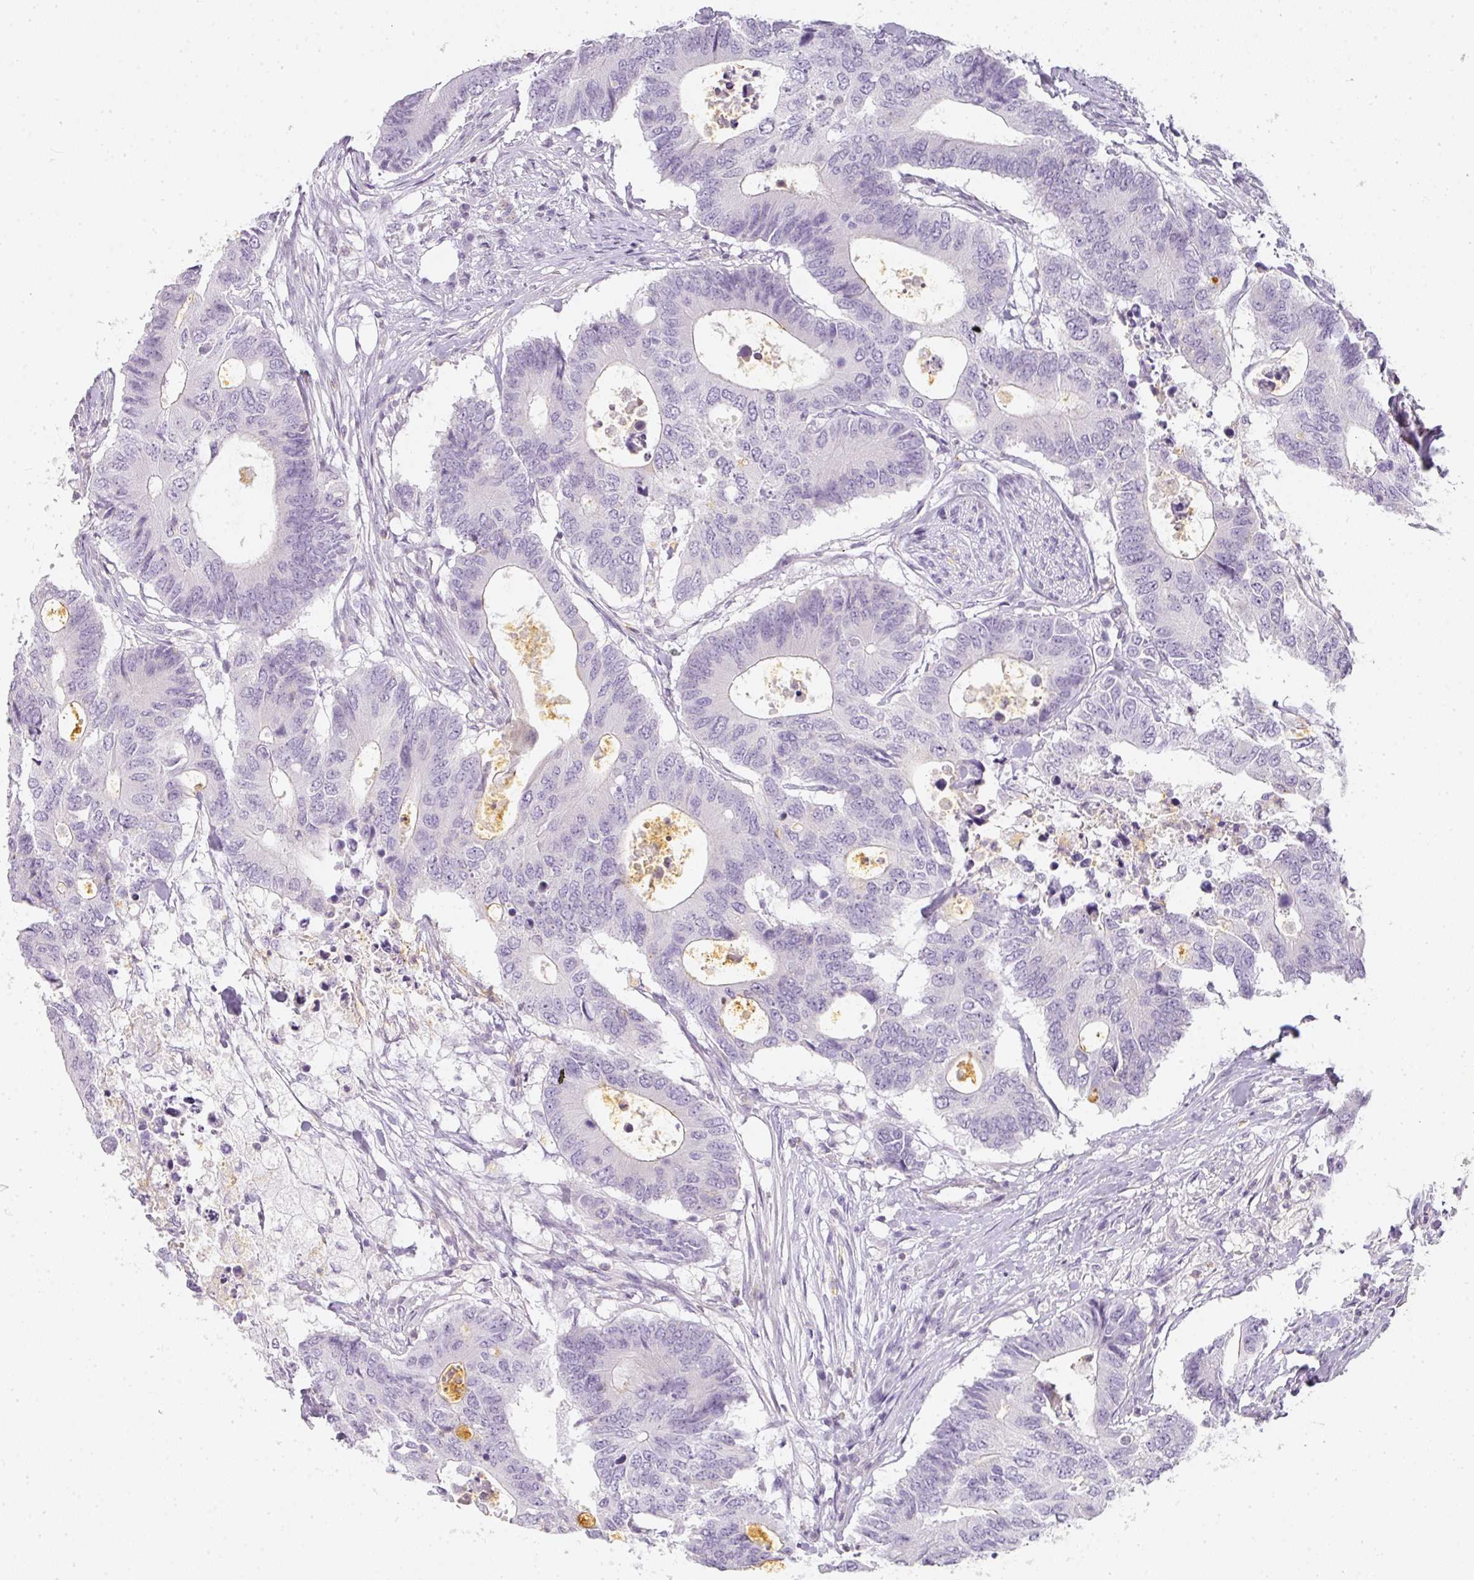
{"staining": {"intensity": "negative", "quantity": "none", "location": "none"}, "tissue": "colorectal cancer", "cell_type": "Tumor cells", "image_type": "cancer", "snomed": [{"axis": "morphology", "description": "Adenocarcinoma, NOS"}, {"axis": "topography", "description": "Colon"}], "caption": "An image of human colorectal adenocarcinoma is negative for staining in tumor cells.", "gene": "TMEM42", "patient": {"sex": "male", "age": 71}}